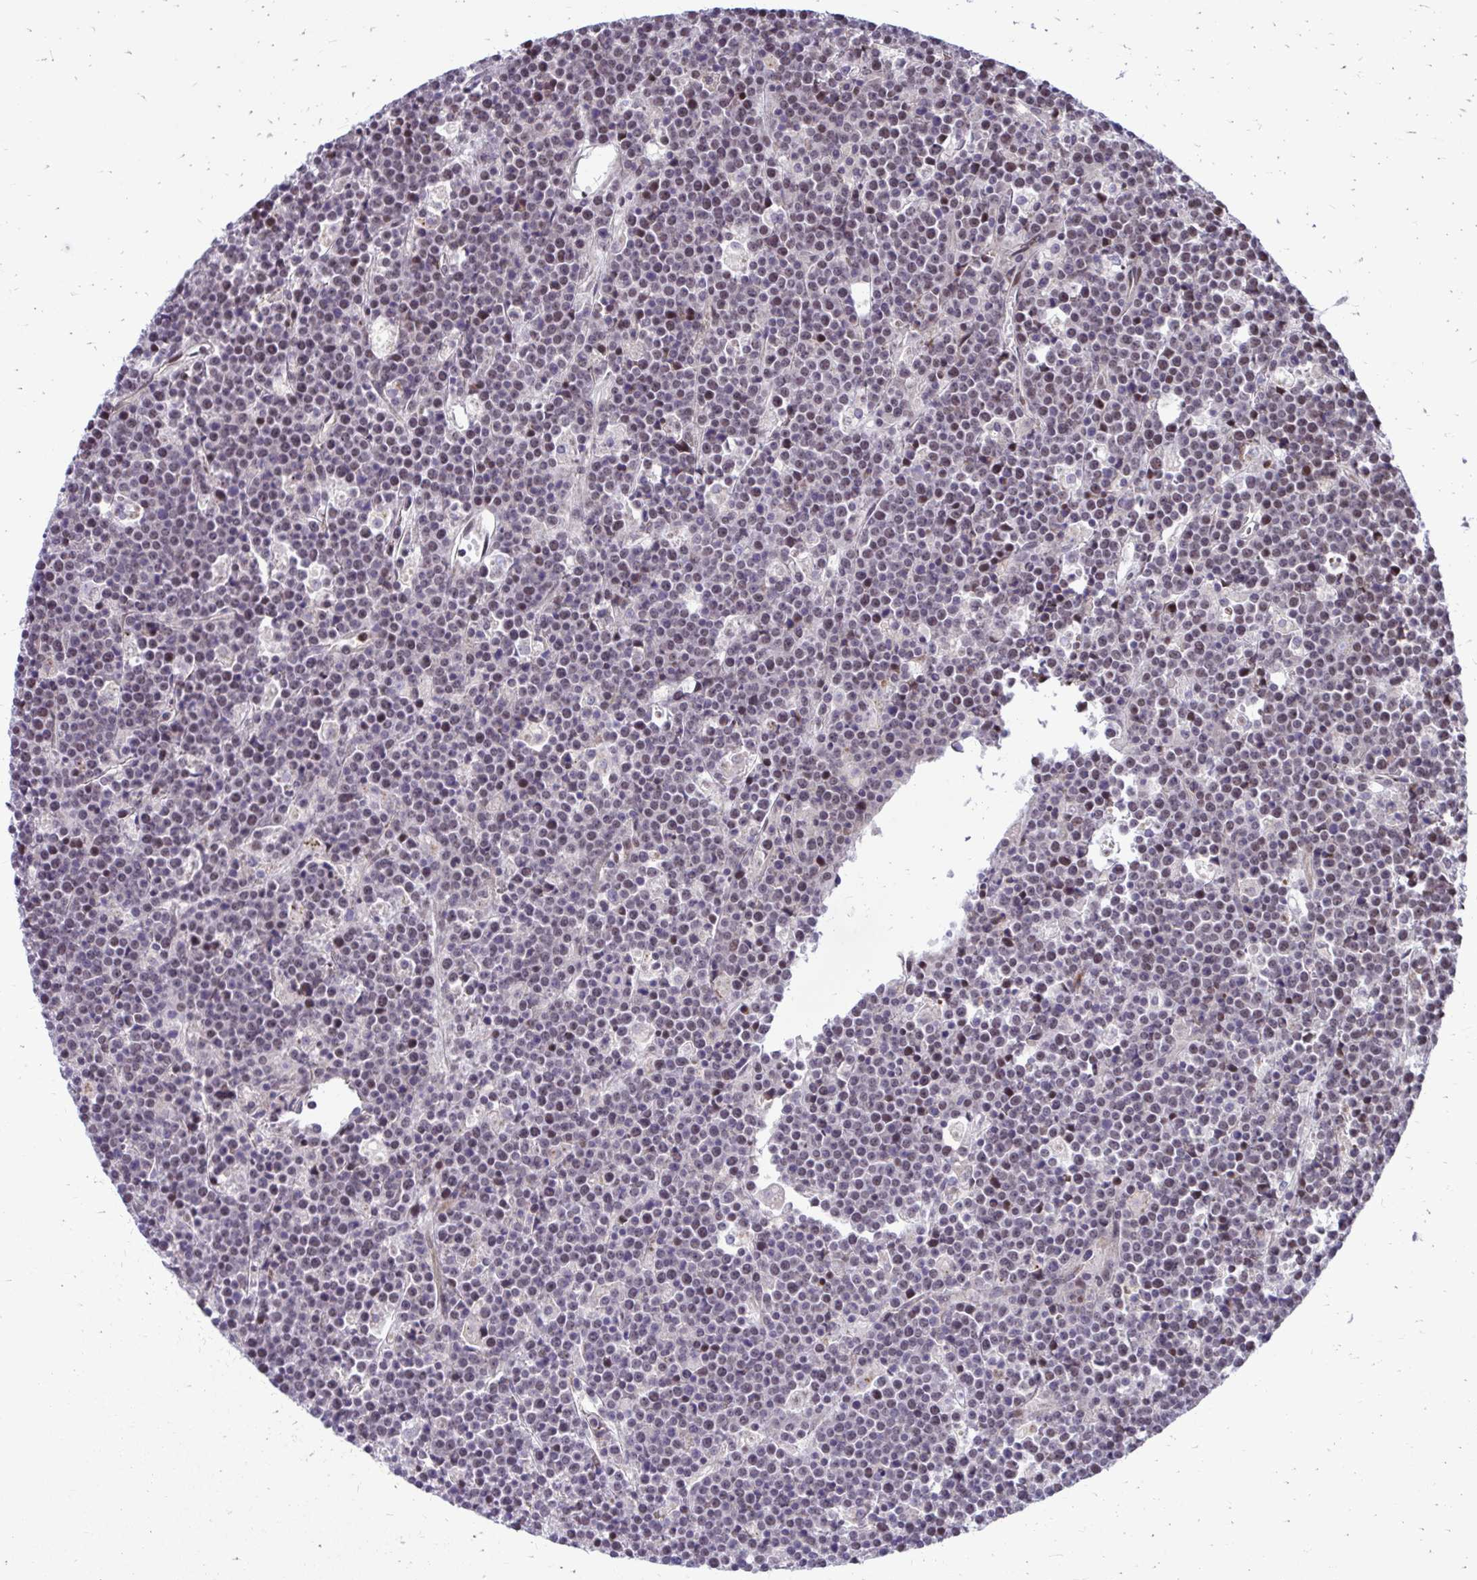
{"staining": {"intensity": "moderate", "quantity": "<25%", "location": "nuclear"}, "tissue": "lymphoma", "cell_type": "Tumor cells", "image_type": "cancer", "snomed": [{"axis": "morphology", "description": "Malignant lymphoma, non-Hodgkin's type, High grade"}, {"axis": "topography", "description": "Ovary"}], "caption": "Immunohistochemical staining of lymphoma displays low levels of moderate nuclear protein positivity in about <25% of tumor cells.", "gene": "ANKRD30B", "patient": {"sex": "female", "age": 56}}